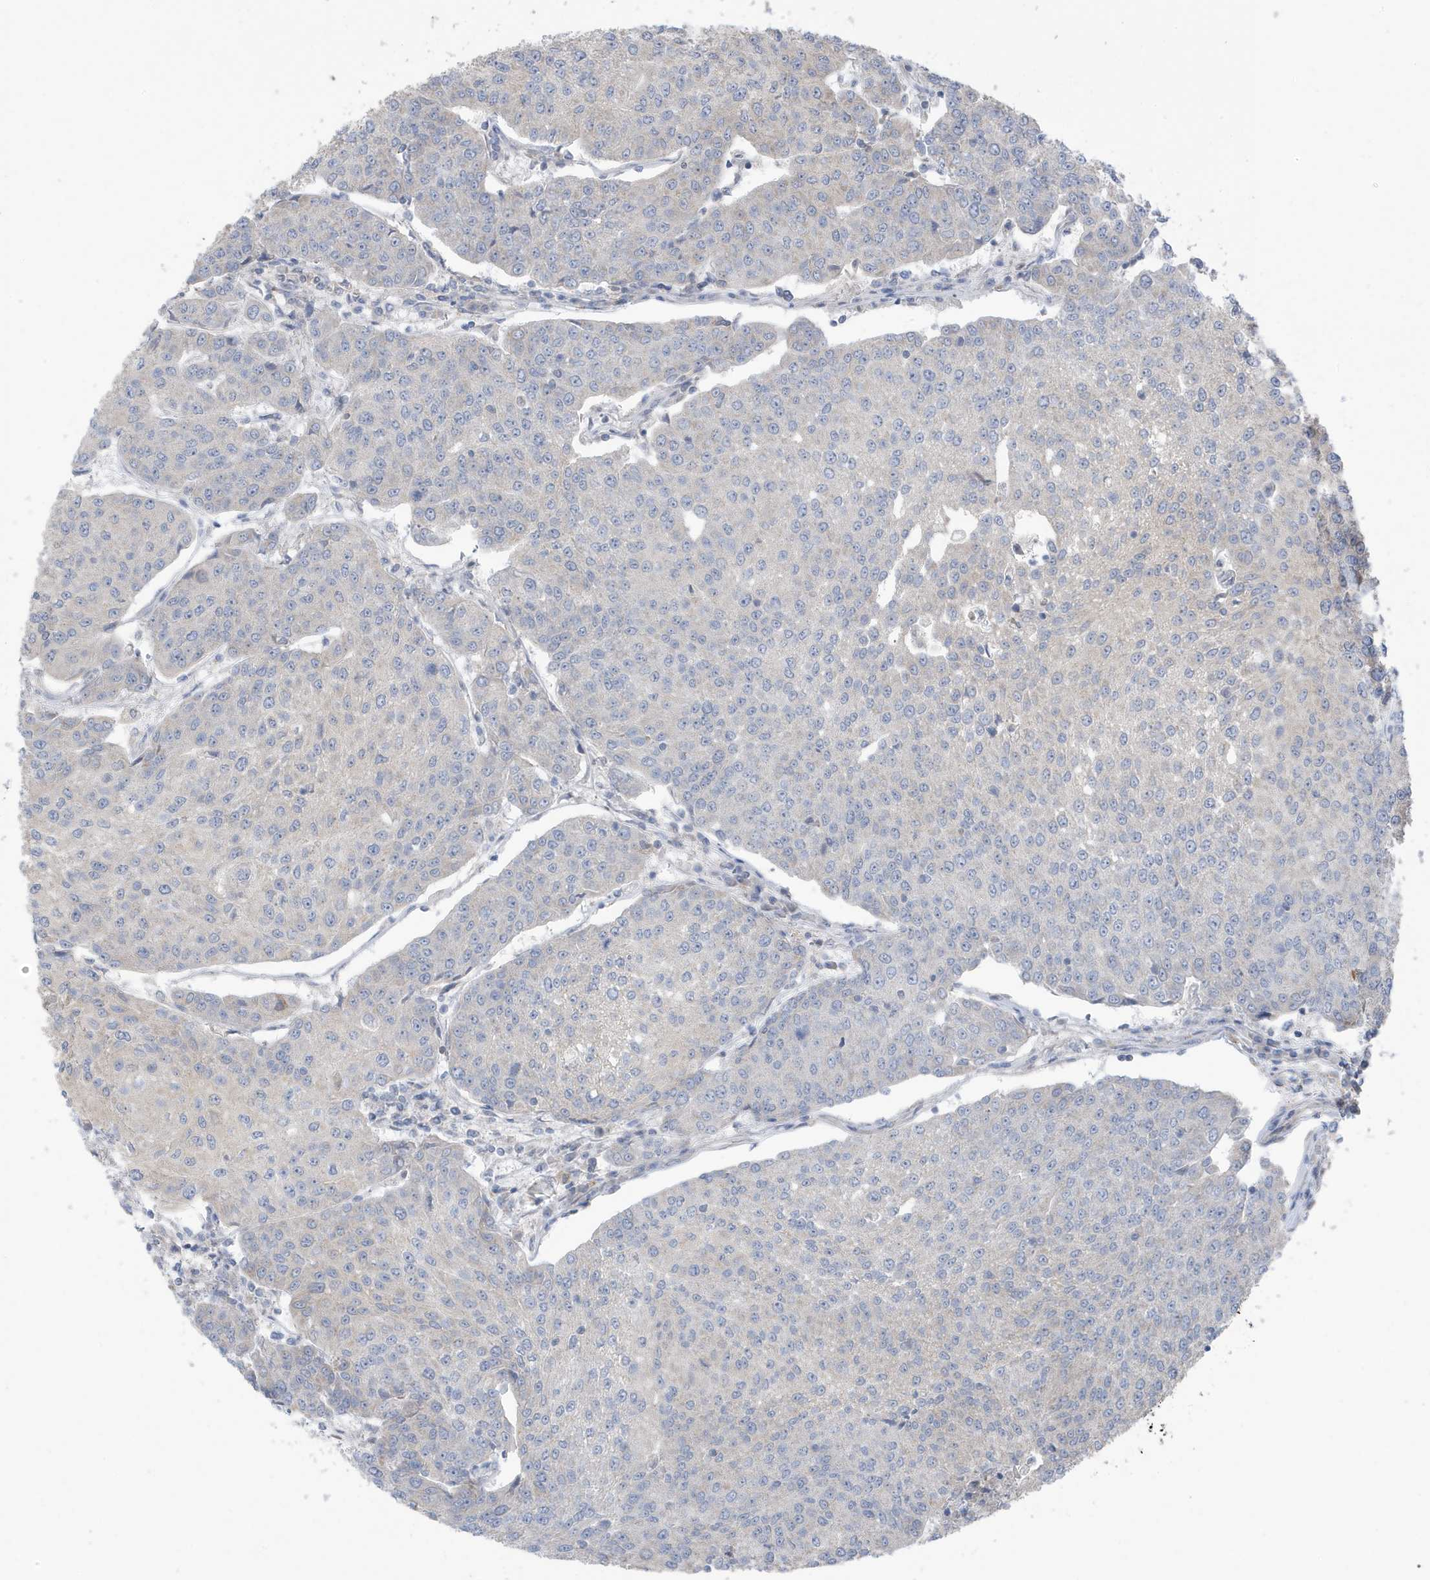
{"staining": {"intensity": "negative", "quantity": "none", "location": "none"}, "tissue": "urothelial cancer", "cell_type": "Tumor cells", "image_type": "cancer", "snomed": [{"axis": "morphology", "description": "Urothelial carcinoma, High grade"}, {"axis": "topography", "description": "Urinary bladder"}], "caption": "Urothelial carcinoma (high-grade) stained for a protein using immunohistochemistry reveals no staining tumor cells.", "gene": "ATP13A5", "patient": {"sex": "female", "age": 85}}